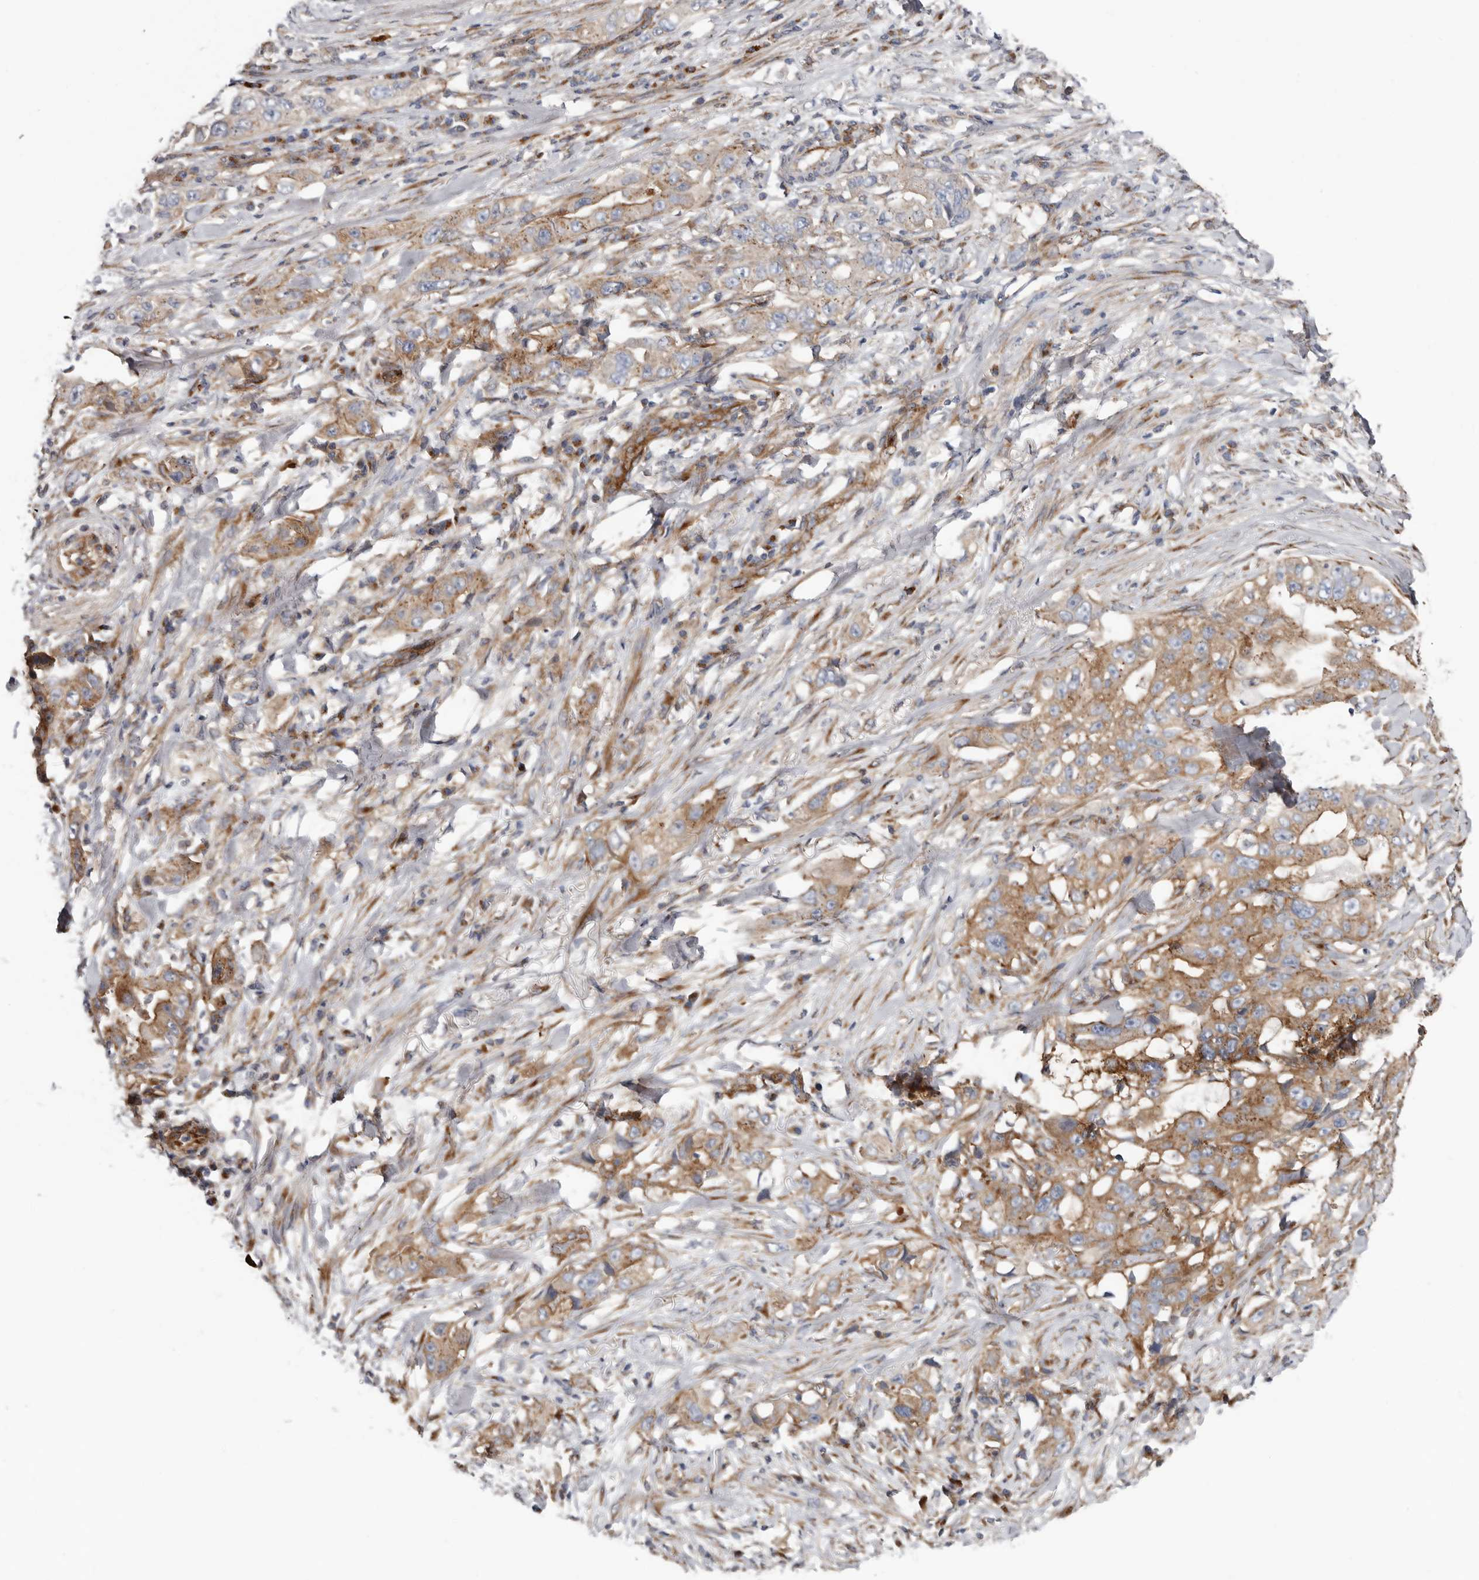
{"staining": {"intensity": "moderate", "quantity": "25%-75%", "location": "cytoplasmic/membranous"}, "tissue": "lung cancer", "cell_type": "Tumor cells", "image_type": "cancer", "snomed": [{"axis": "morphology", "description": "Adenocarcinoma, NOS"}, {"axis": "topography", "description": "Lung"}], "caption": "An image of lung cancer stained for a protein exhibits moderate cytoplasmic/membranous brown staining in tumor cells.", "gene": "LUZP1", "patient": {"sex": "female", "age": 51}}